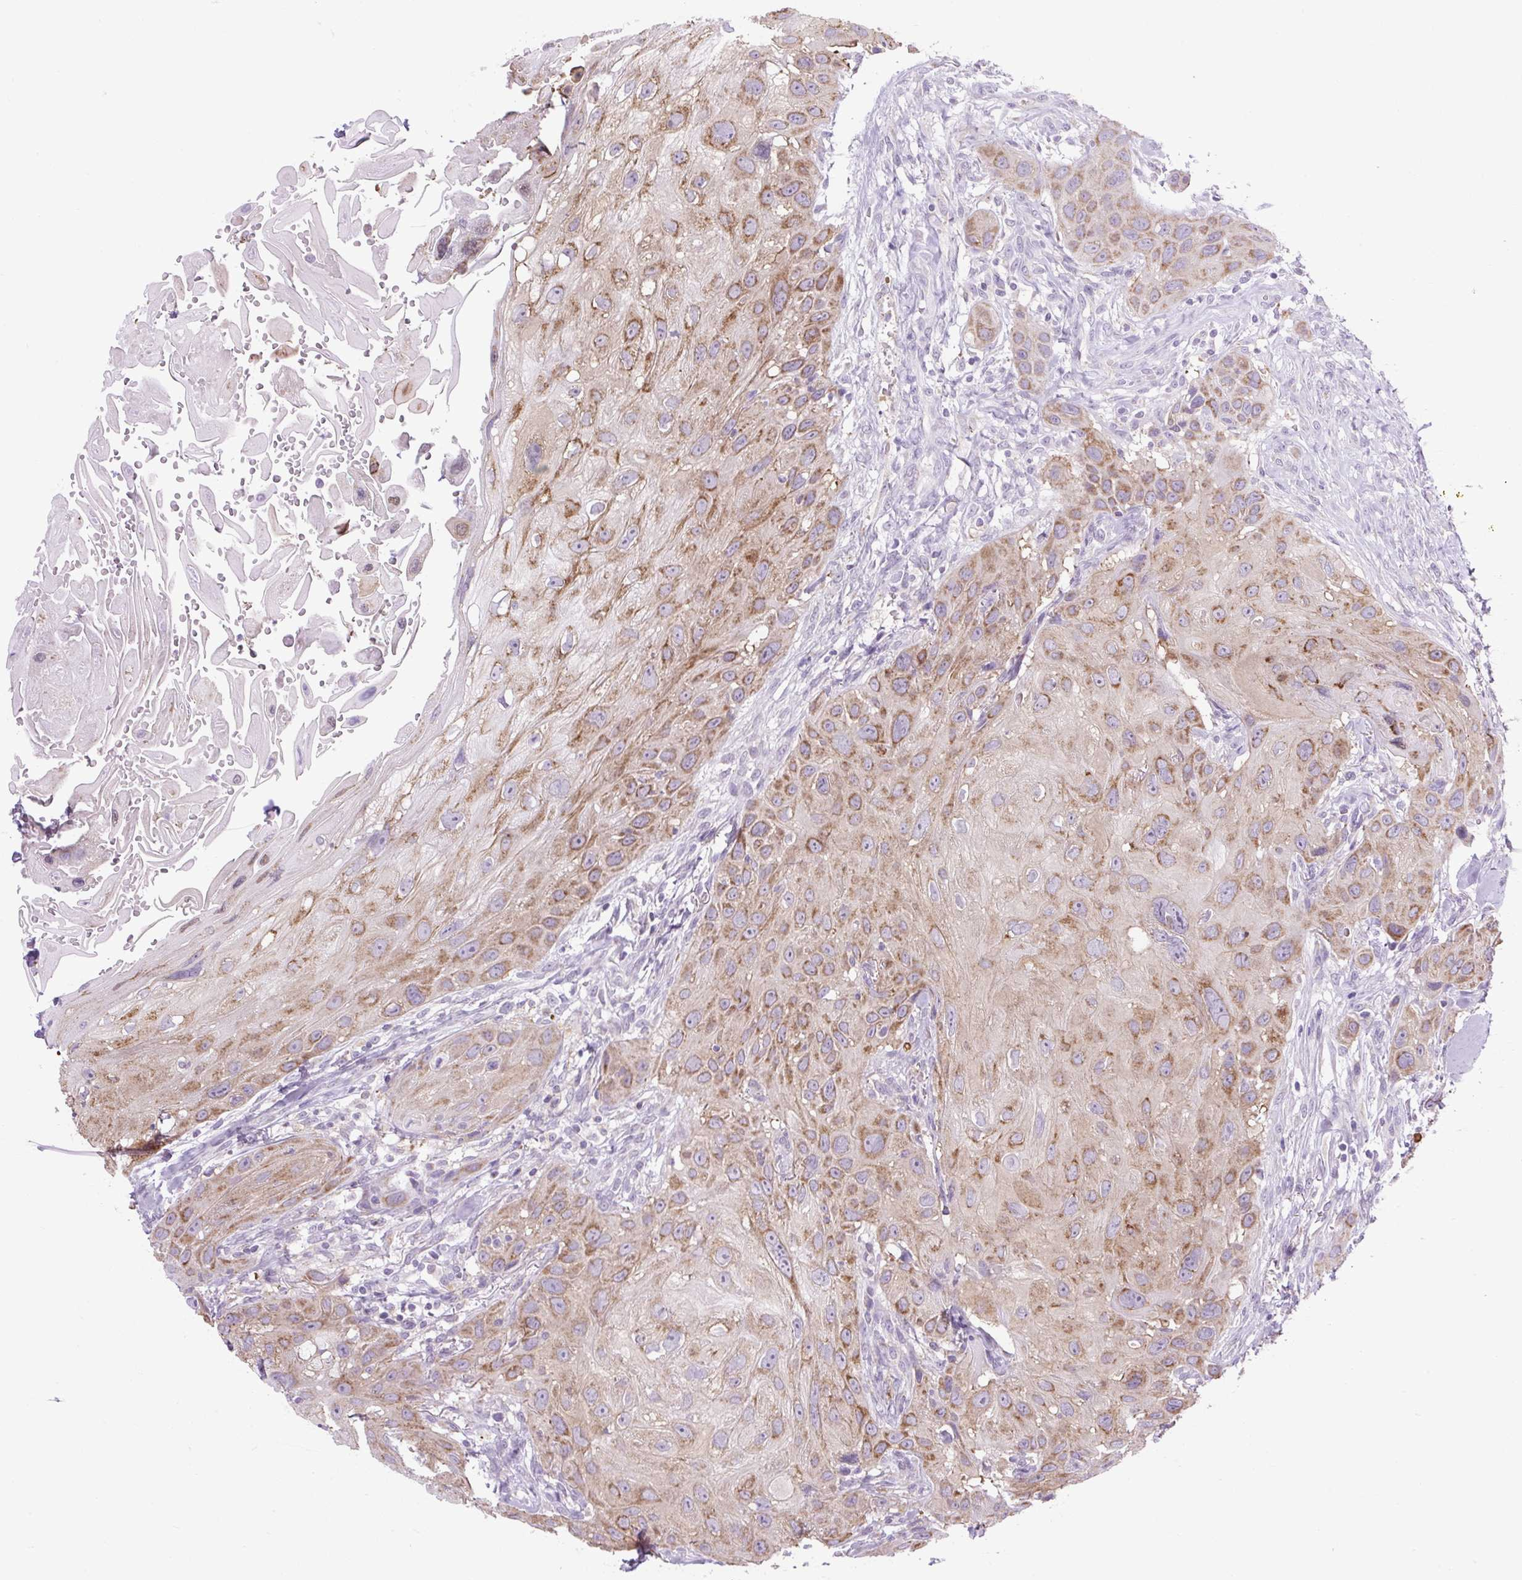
{"staining": {"intensity": "moderate", "quantity": ">75%", "location": "cytoplasmic/membranous"}, "tissue": "head and neck cancer", "cell_type": "Tumor cells", "image_type": "cancer", "snomed": [{"axis": "morphology", "description": "Squamous cell carcinoma, NOS"}, {"axis": "topography", "description": "Head-Neck"}], "caption": "DAB (3,3'-diaminobenzidine) immunohistochemical staining of head and neck squamous cell carcinoma reveals moderate cytoplasmic/membranous protein expression in approximately >75% of tumor cells.", "gene": "RNASE10", "patient": {"sex": "male", "age": 81}}